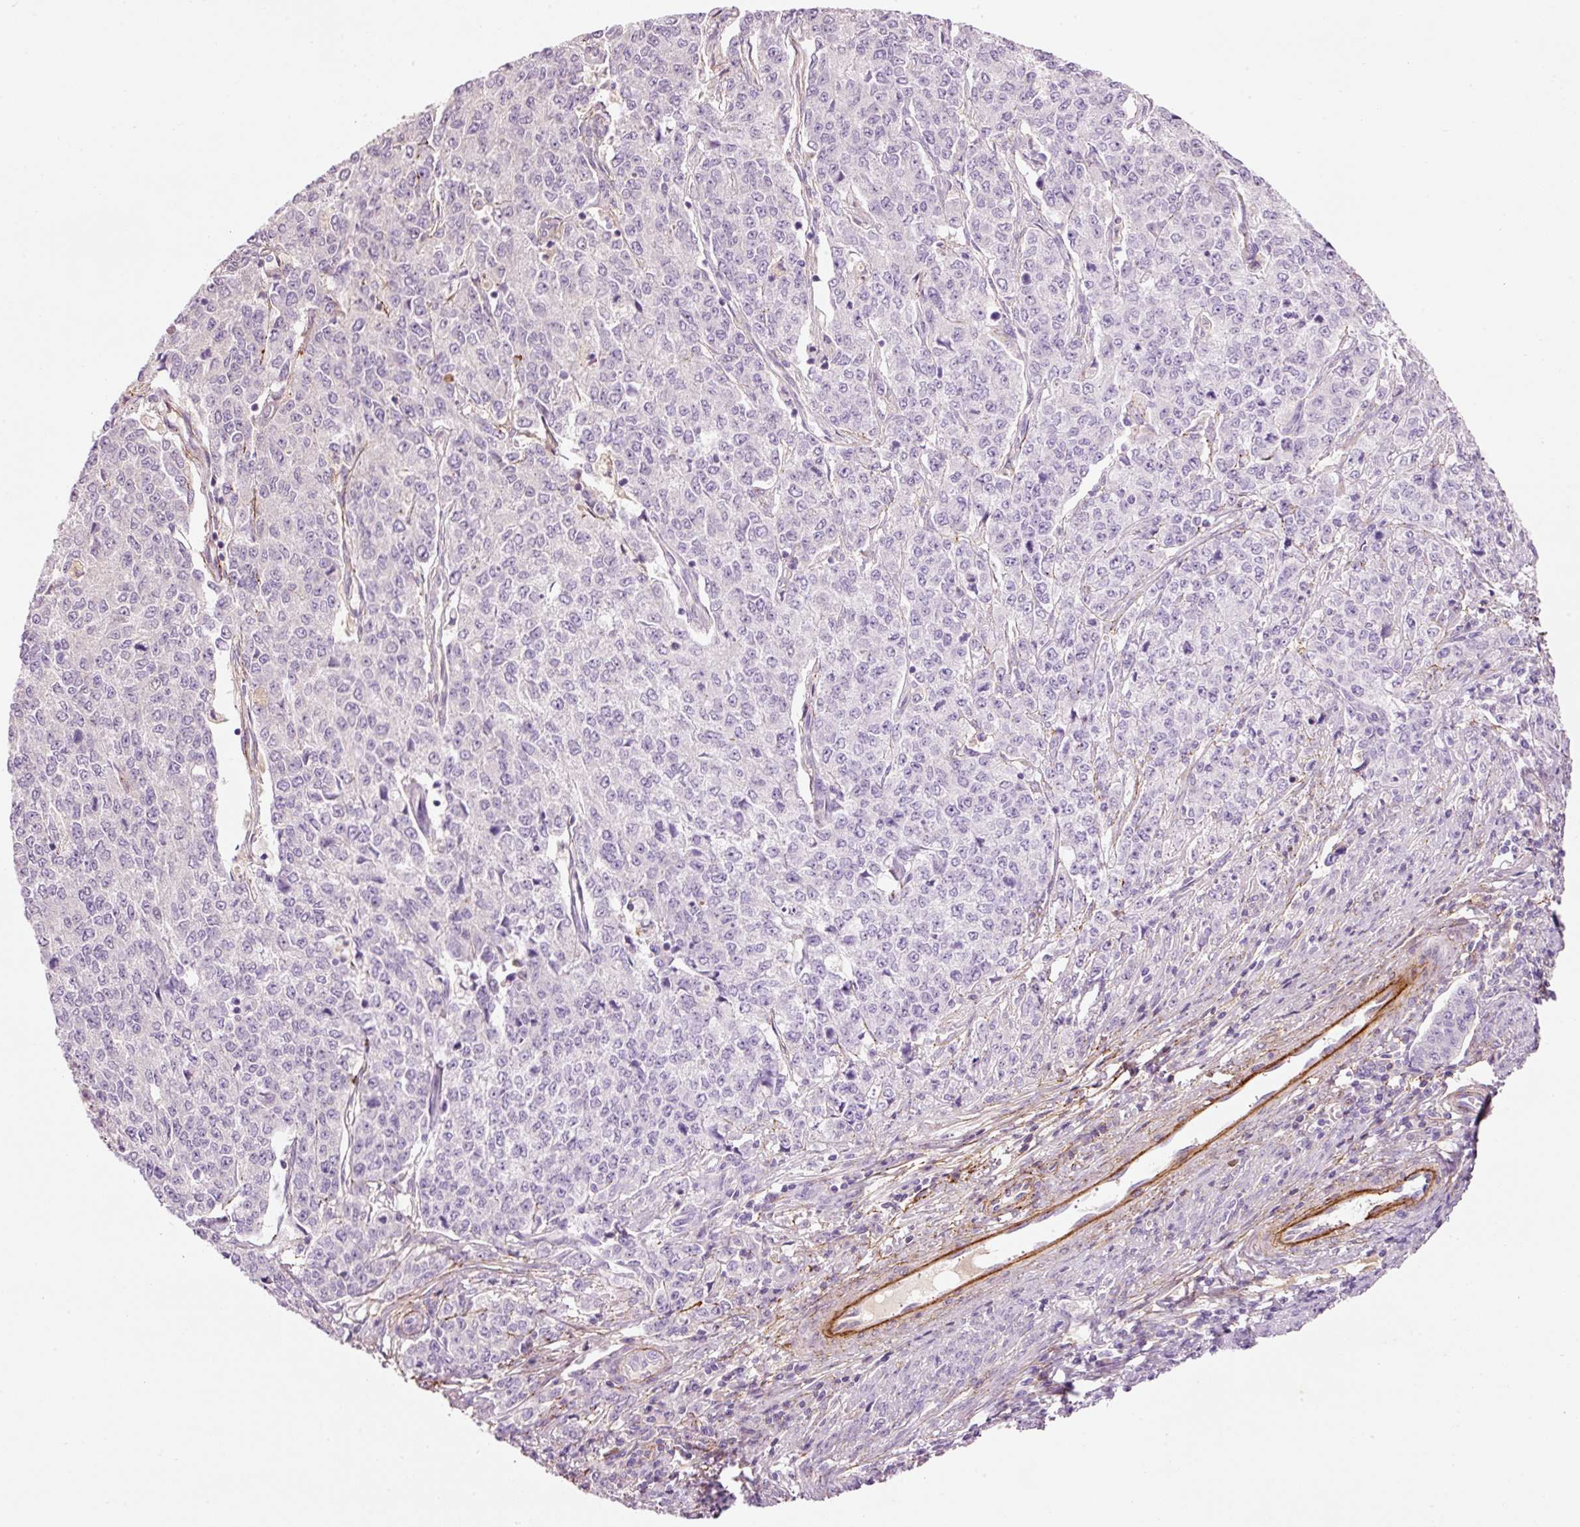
{"staining": {"intensity": "negative", "quantity": "none", "location": "none"}, "tissue": "endometrial cancer", "cell_type": "Tumor cells", "image_type": "cancer", "snomed": [{"axis": "morphology", "description": "Adenocarcinoma, NOS"}, {"axis": "topography", "description": "Endometrium"}], "caption": "Immunohistochemistry micrograph of neoplastic tissue: human endometrial cancer (adenocarcinoma) stained with DAB (3,3'-diaminobenzidine) reveals no significant protein expression in tumor cells.", "gene": "MFAP4", "patient": {"sex": "female", "age": 50}}